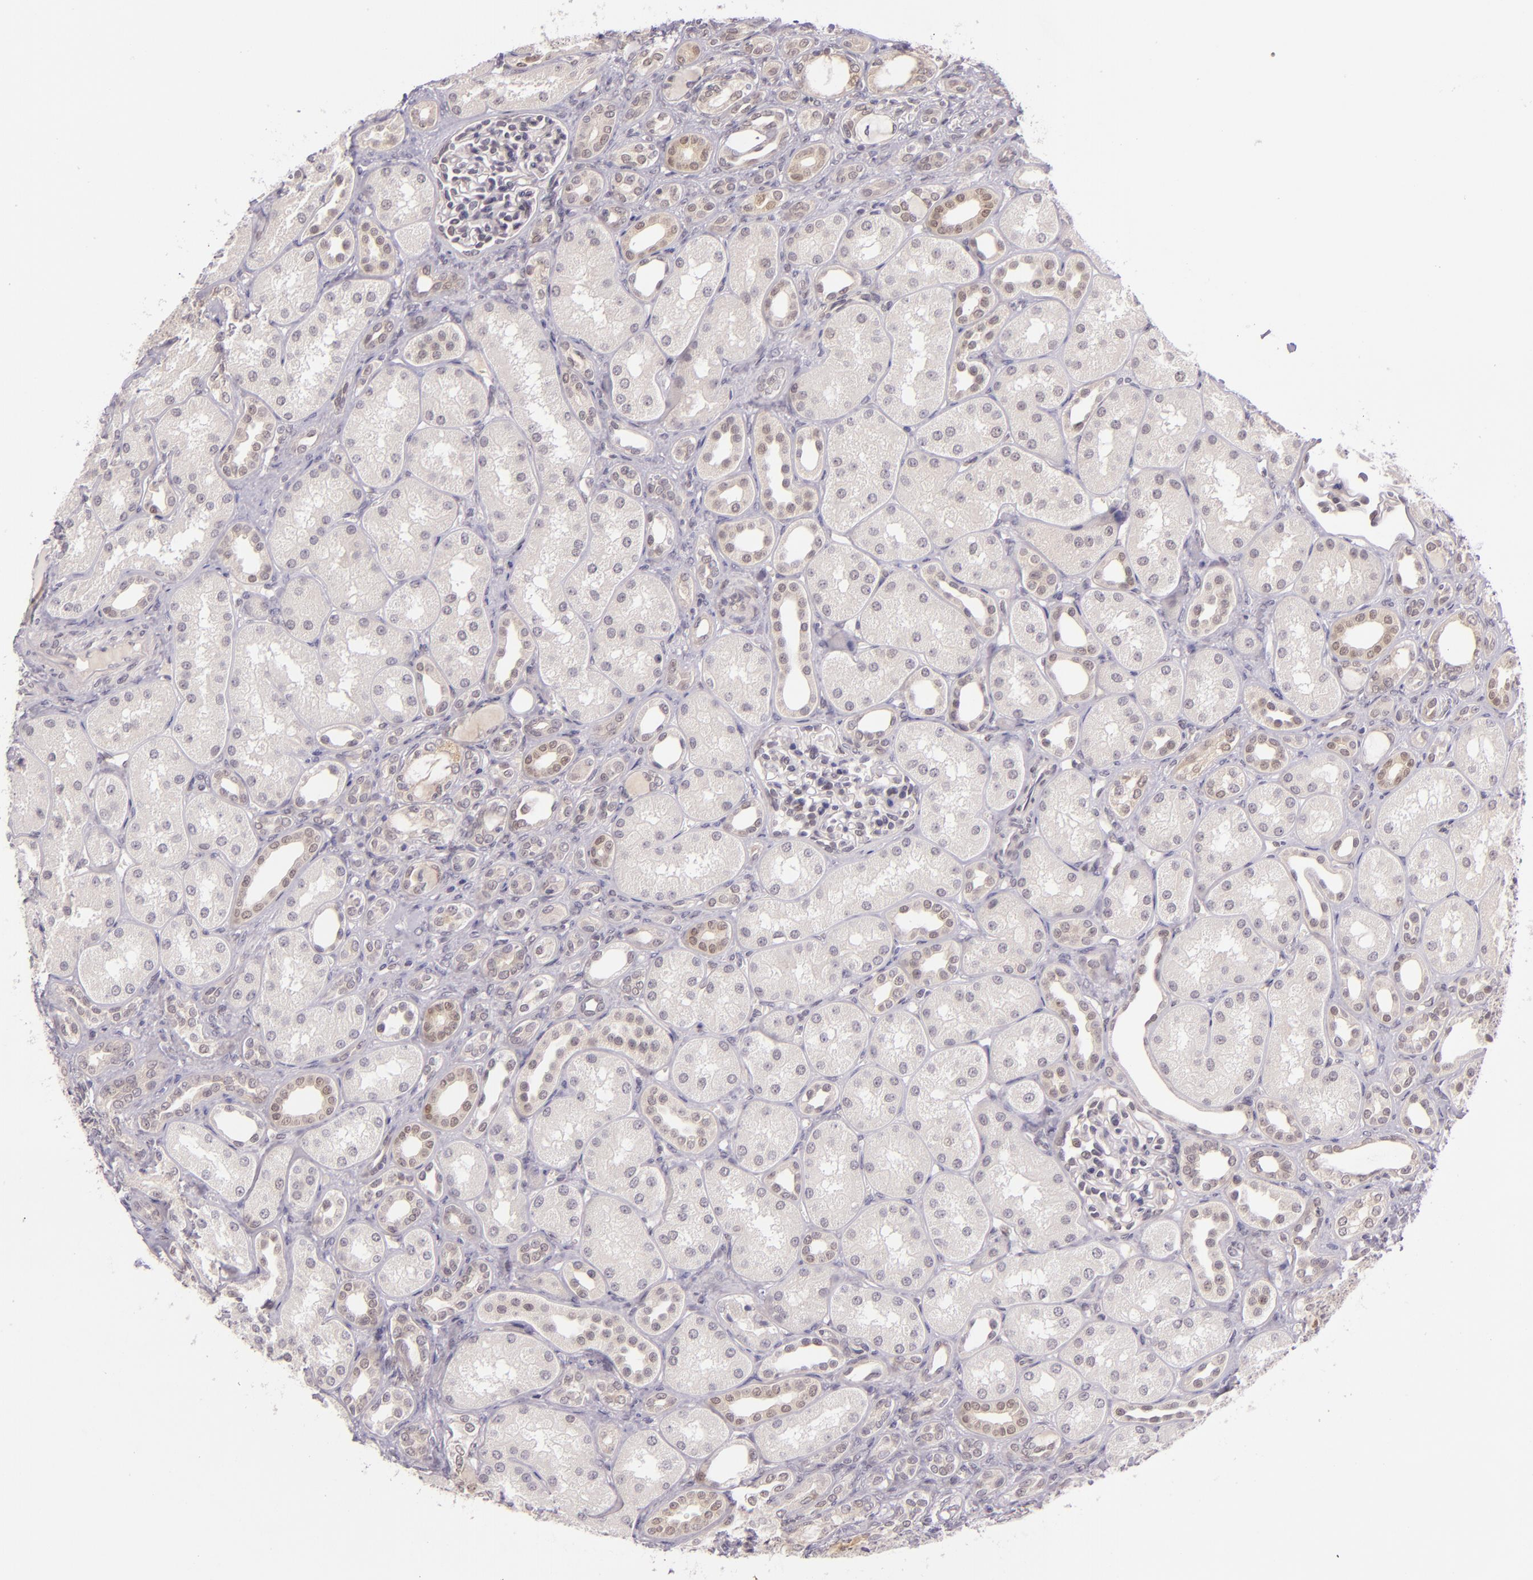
{"staining": {"intensity": "negative", "quantity": "none", "location": "none"}, "tissue": "kidney", "cell_type": "Cells in glomeruli", "image_type": "normal", "snomed": [{"axis": "morphology", "description": "Normal tissue, NOS"}, {"axis": "topography", "description": "Kidney"}], "caption": "Immunohistochemical staining of benign human kidney exhibits no significant positivity in cells in glomeruli. (DAB IHC, high magnification).", "gene": "CSE1L", "patient": {"sex": "male", "age": 7}}